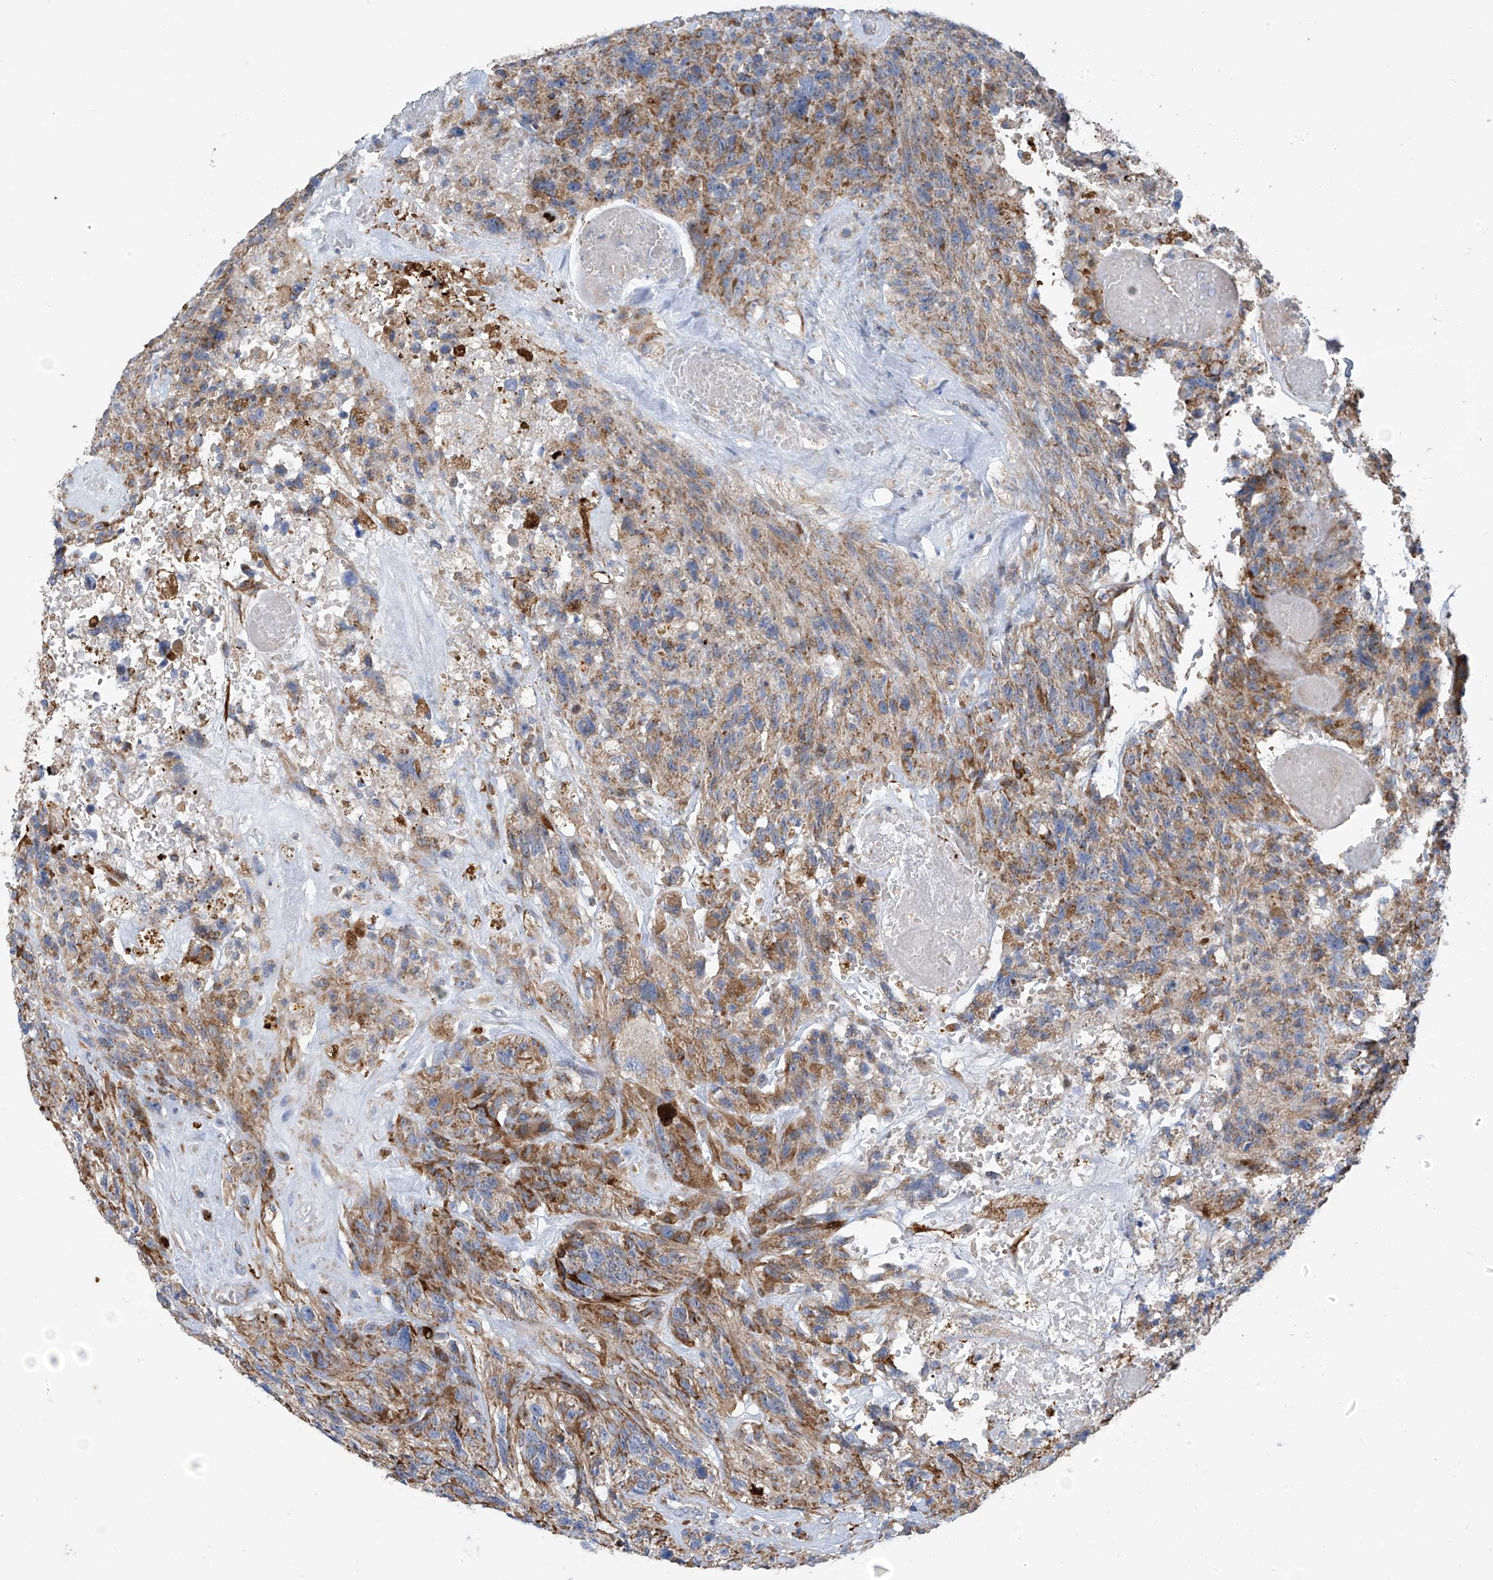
{"staining": {"intensity": "moderate", "quantity": "<25%", "location": "cytoplasmic/membranous"}, "tissue": "glioma", "cell_type": "Tumor cells", "image_type": "cancer", "snomed": [{"axis": "morphology", "description": "Glioma, malignant, High grade"}, {"axis": "topography", "description": "Brain"}], "caption": "IHC of human high-grade glioma (malignant) demonstrates low levels of moderate cytoplasmic/membranous positivity in about <25% of tumor cells.", "gene": "EOMES", "patient": {"sex": "male", "age": 69}}